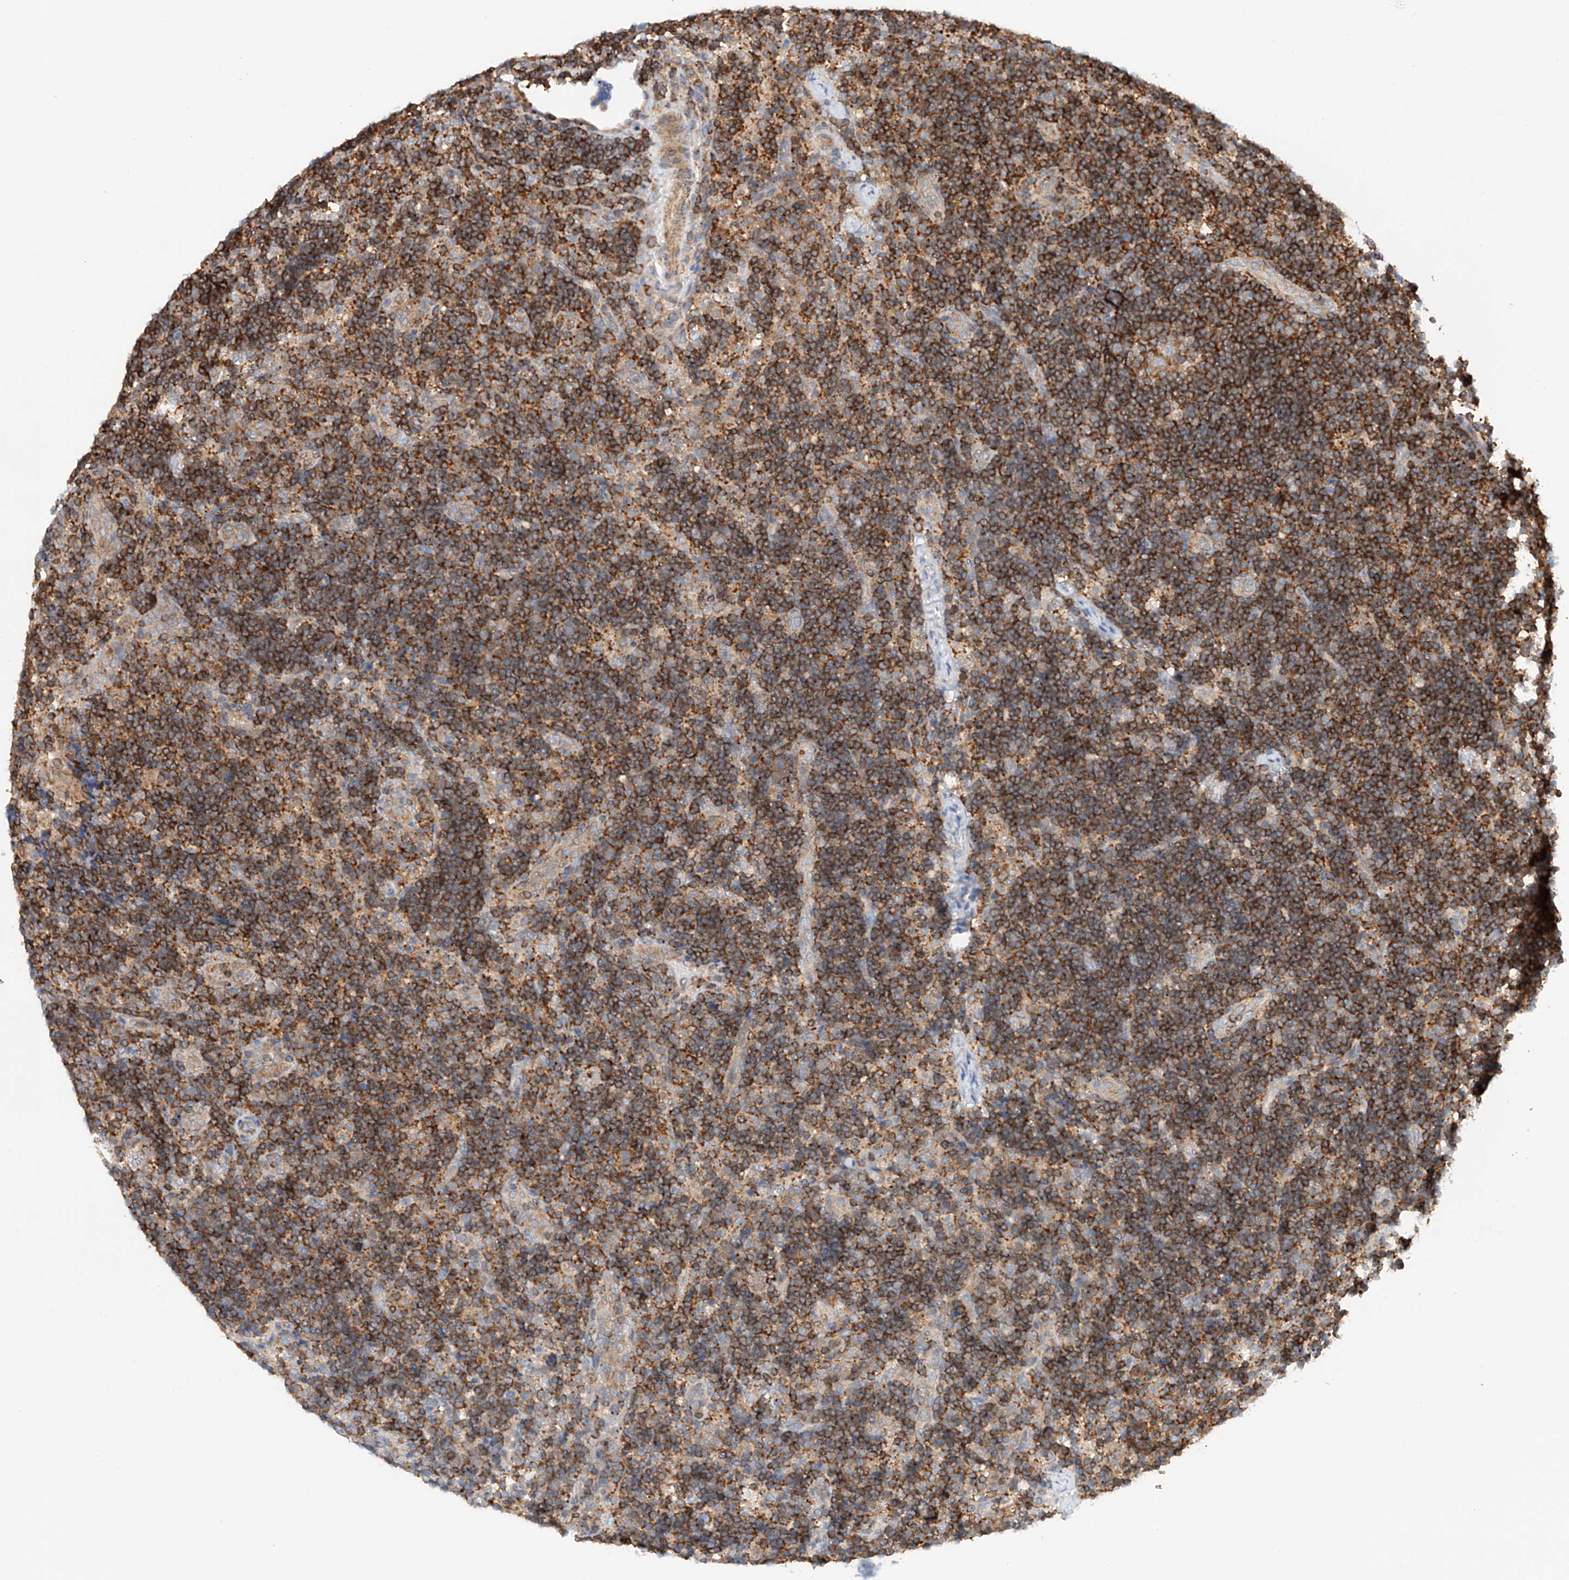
{"staining": {"intensity": "moderate", "quantity": ">75%", "location": "cytoplasmic/membranous"}, "tissue": "lymph node", "cell_type": "Germinal center cells", "image_type": "normal", "snomed": [{"axis": "morphology", "description": "Normal tissue, NOS"}, {"axis": "topography", "description": "Lymph node"}], "caption": "The immunohistochemical stain labels moderate cytoplasmic/membranous staining in germinal center cells of benign lymph node.", "gene": "MFN2", "patient": {"sex": "female", "age": 22}}